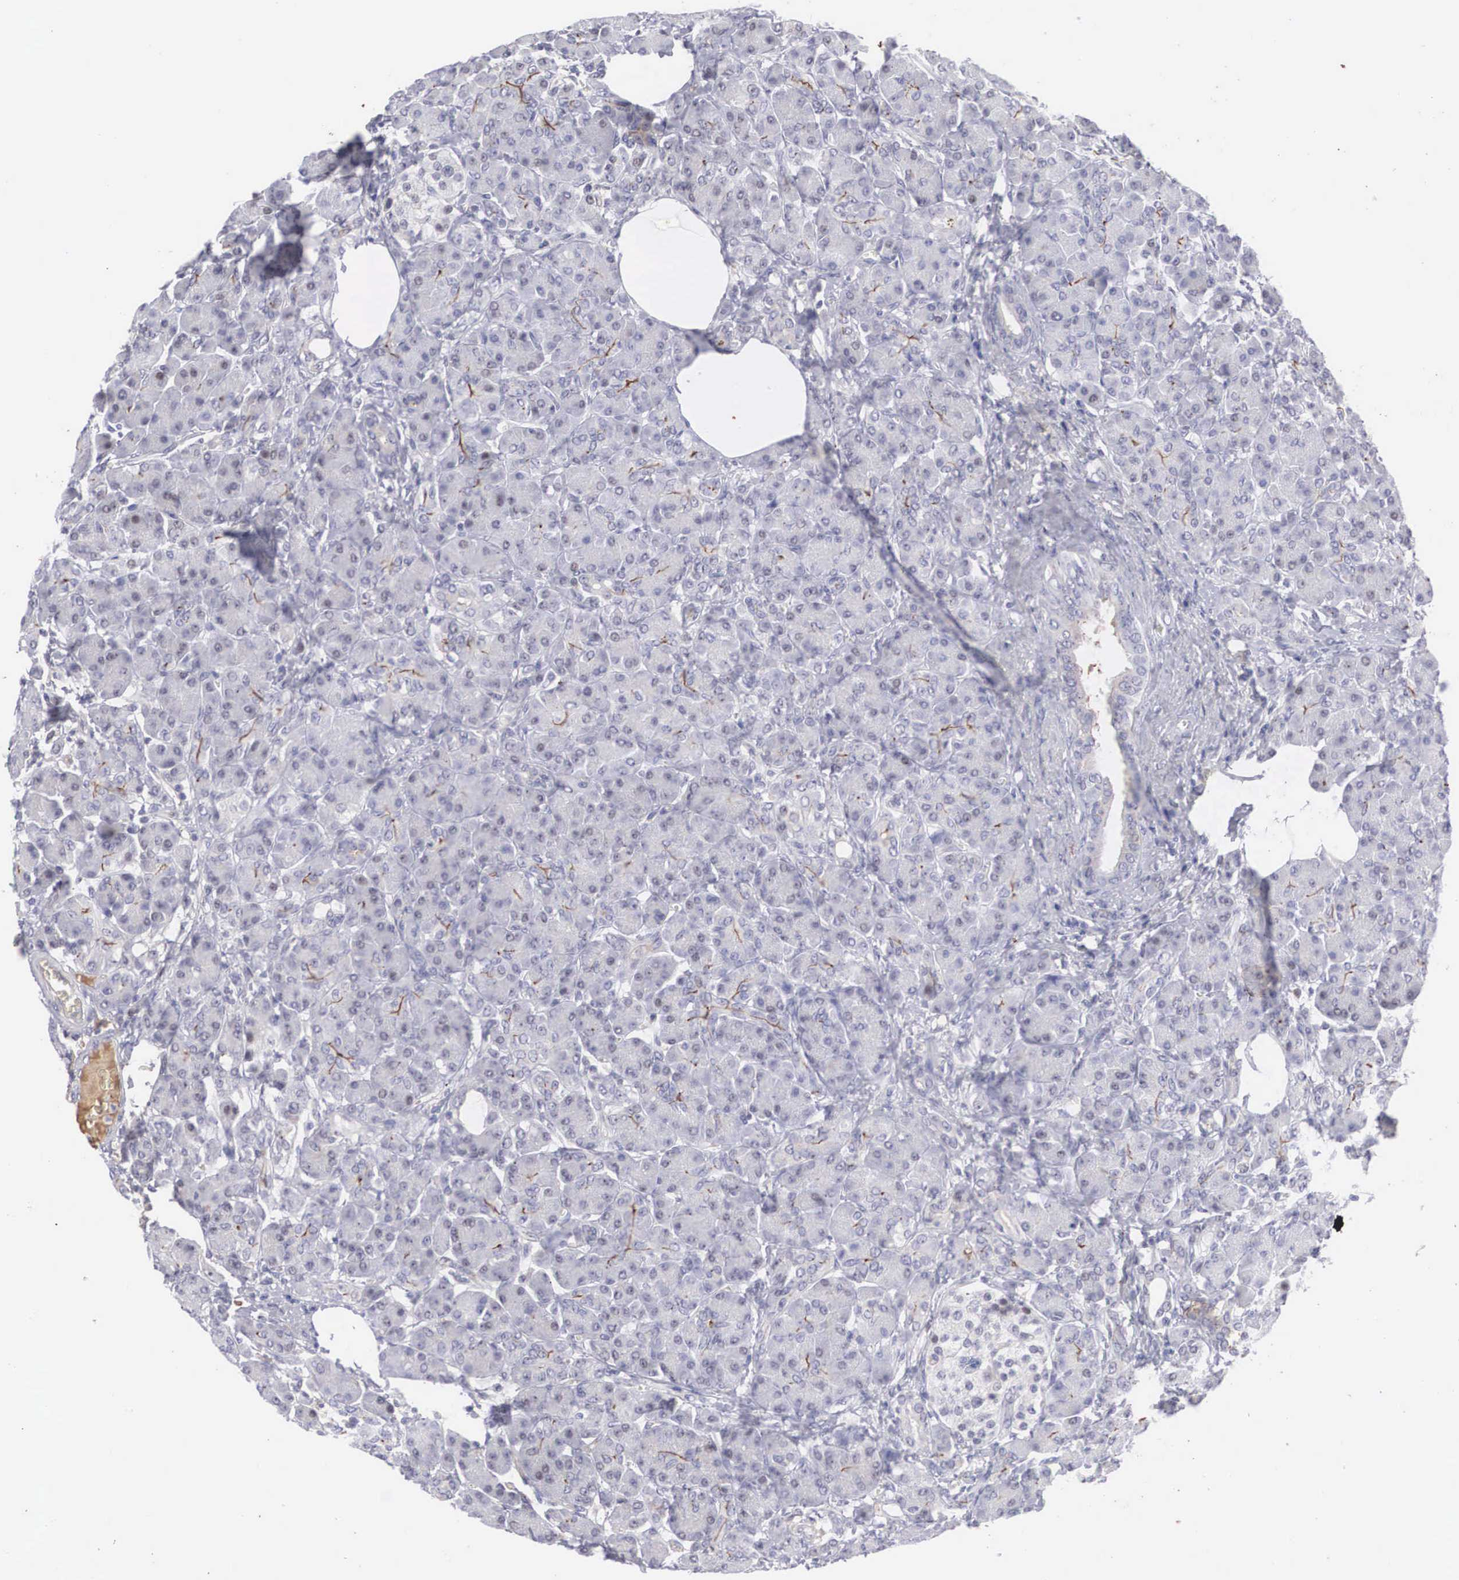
{"staining": {"intensity": "negative", "quantity": "none", "location": "none"}, "tissue": "pancreas", "cell_type": "Exocrine glandular cells", "image_type": "normal", "snomed": [{"axis": "morphology", "description": "Normal tissue, NOS"}, {"axis": "topography", "description": "Pancreas"}], "caption": "Exocrine glandular cells show no significant protein positivity in unremarkable pancreas.", "gene": "RBPJ", "patient": {"sex": "female", "age": 73}}